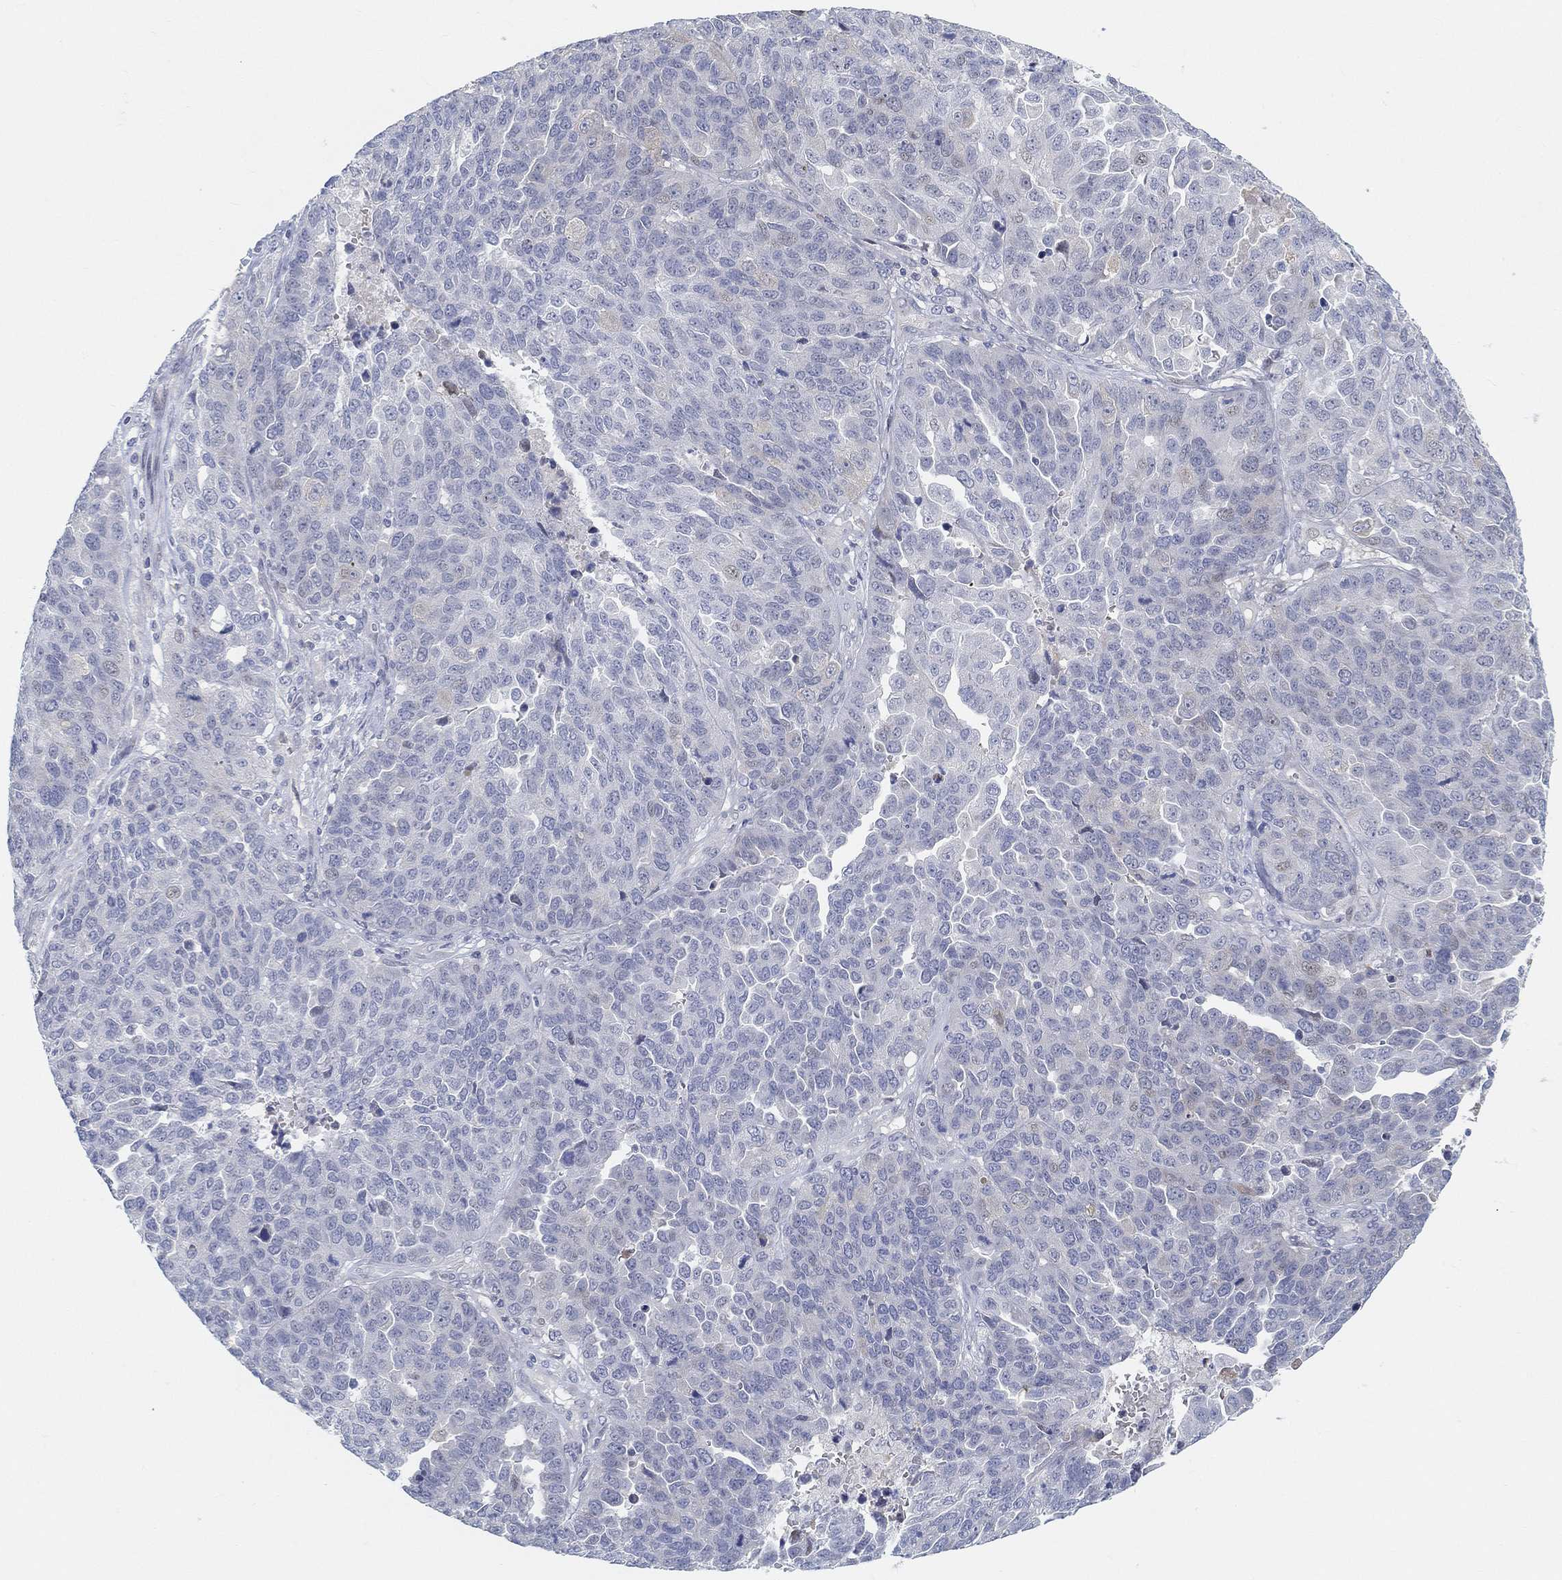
{"staining": {"intensity": "negative", "quantity": "none", "location": "none"}, "tissue": "ovarian cancer", "cell_type": "Tumor cells", "image_type": "cancer", "snomed": [{"axis": "morphology", "description": "Cystadenocarcinoma, serous, NOS"}, {"axis": "topography", "description": "Ovary"}], "caption": "An immunohistochemistry (IHC) histopathology image of ovarian cancer (serous cystadenocarcinoma) is shown. There is no staining in tumor cells of ovarian cancer (serous cystadenocarcinoma). Nuclei are stained in blue.", "gene": "SNTG2", "patient": {"sex": "female", "age": 87}}